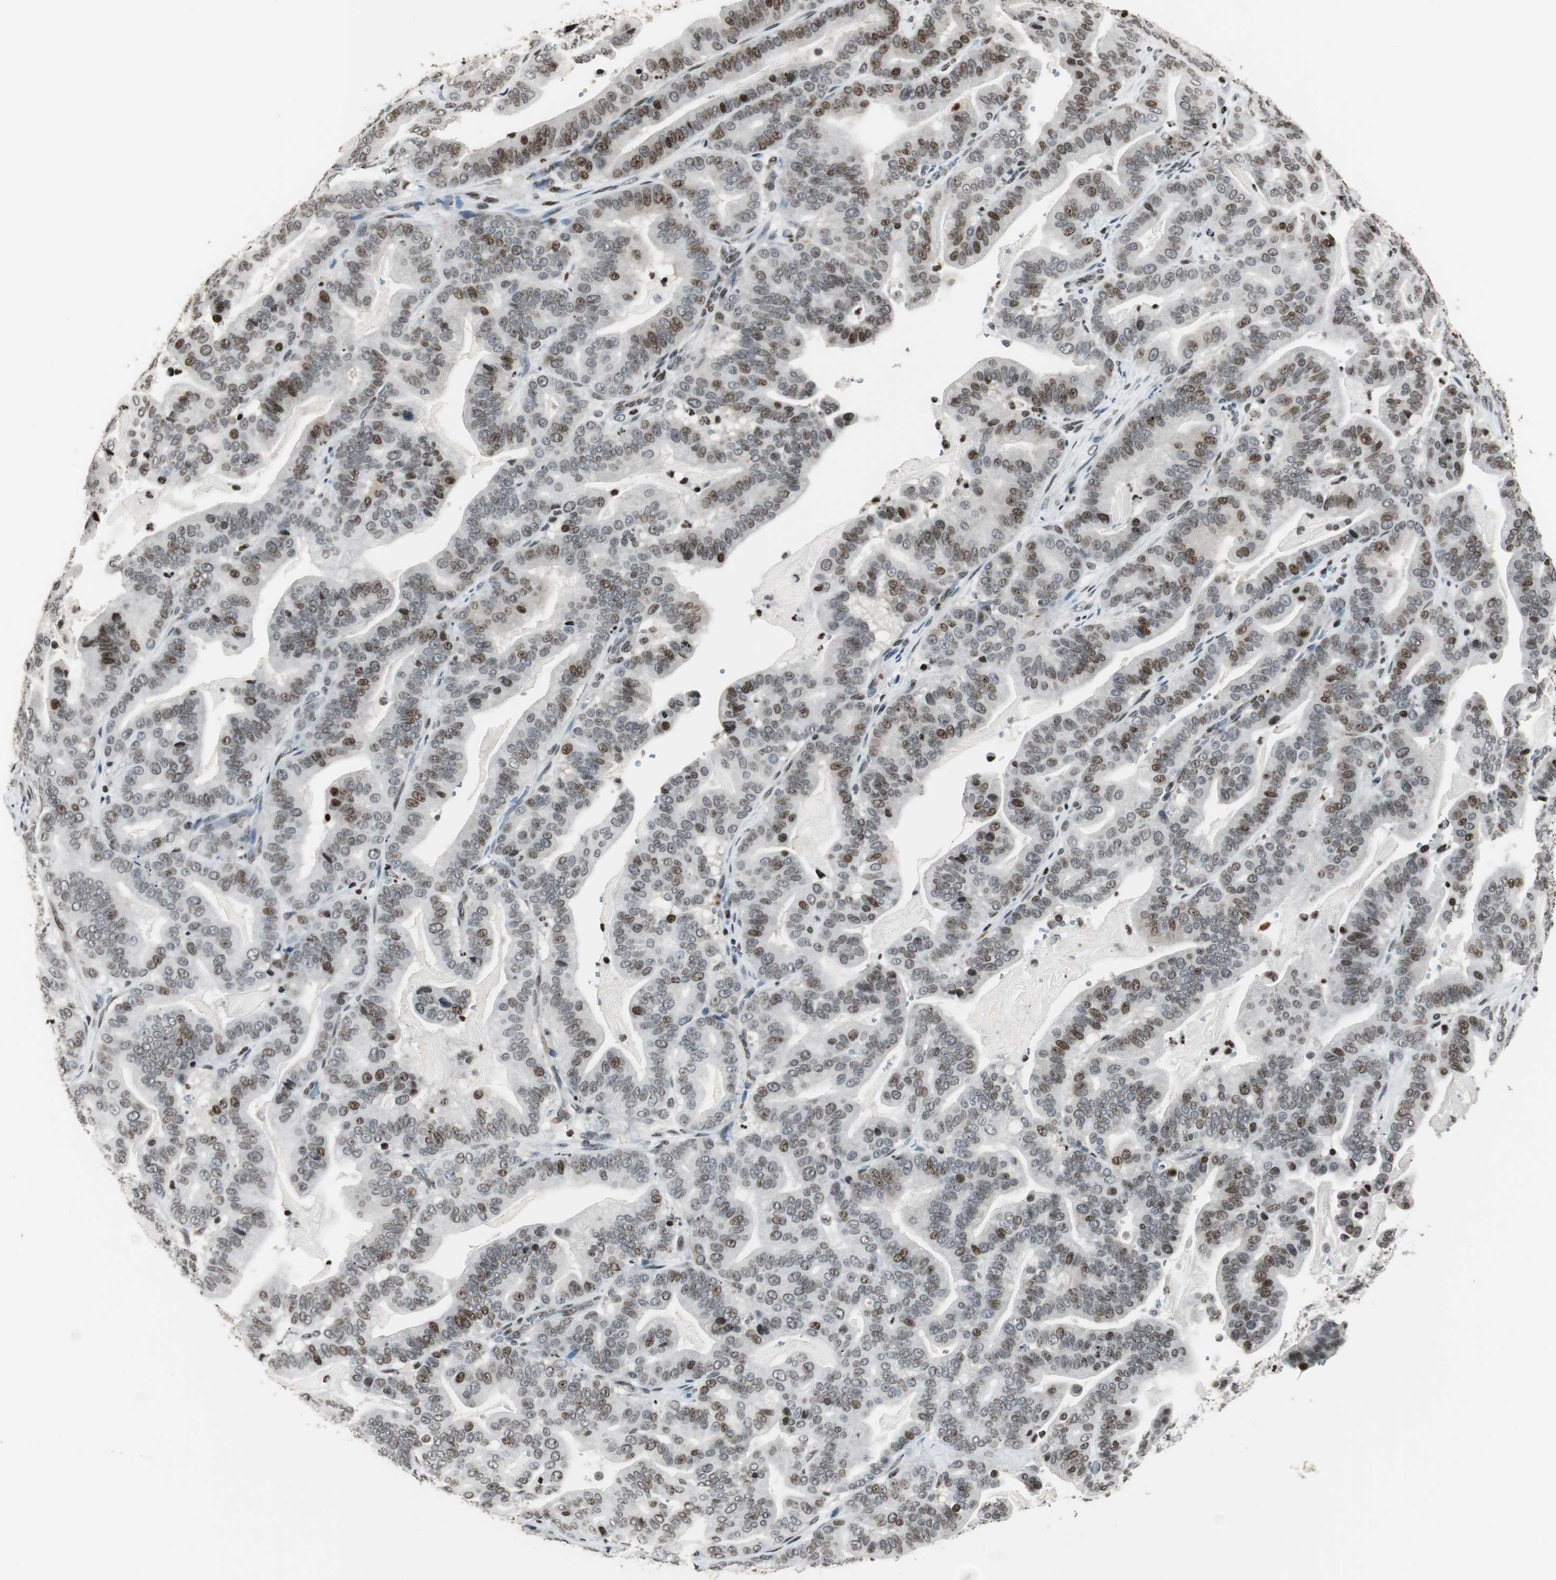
{"staining": {"intensity": "moderate", "quantity": ">75%", "location": "nuclear"}, "tissue": "pancreatic cancer", "cell_type": "Tumor cells", "image_type": "cancer", "snomed": [{"axis": "morphology", "description": "Adenocarcinoma, NOS"}, {"axis": "topography", "description": "Pancreas"}], "caption": "This image reveals immunohistochemistry staining of human pancreatic cancer, with medium moderate nuclear staining in about >75% of tumor cells.", "gene": "PAXIP1", "patient": {"sex": "male", "age": 63}}